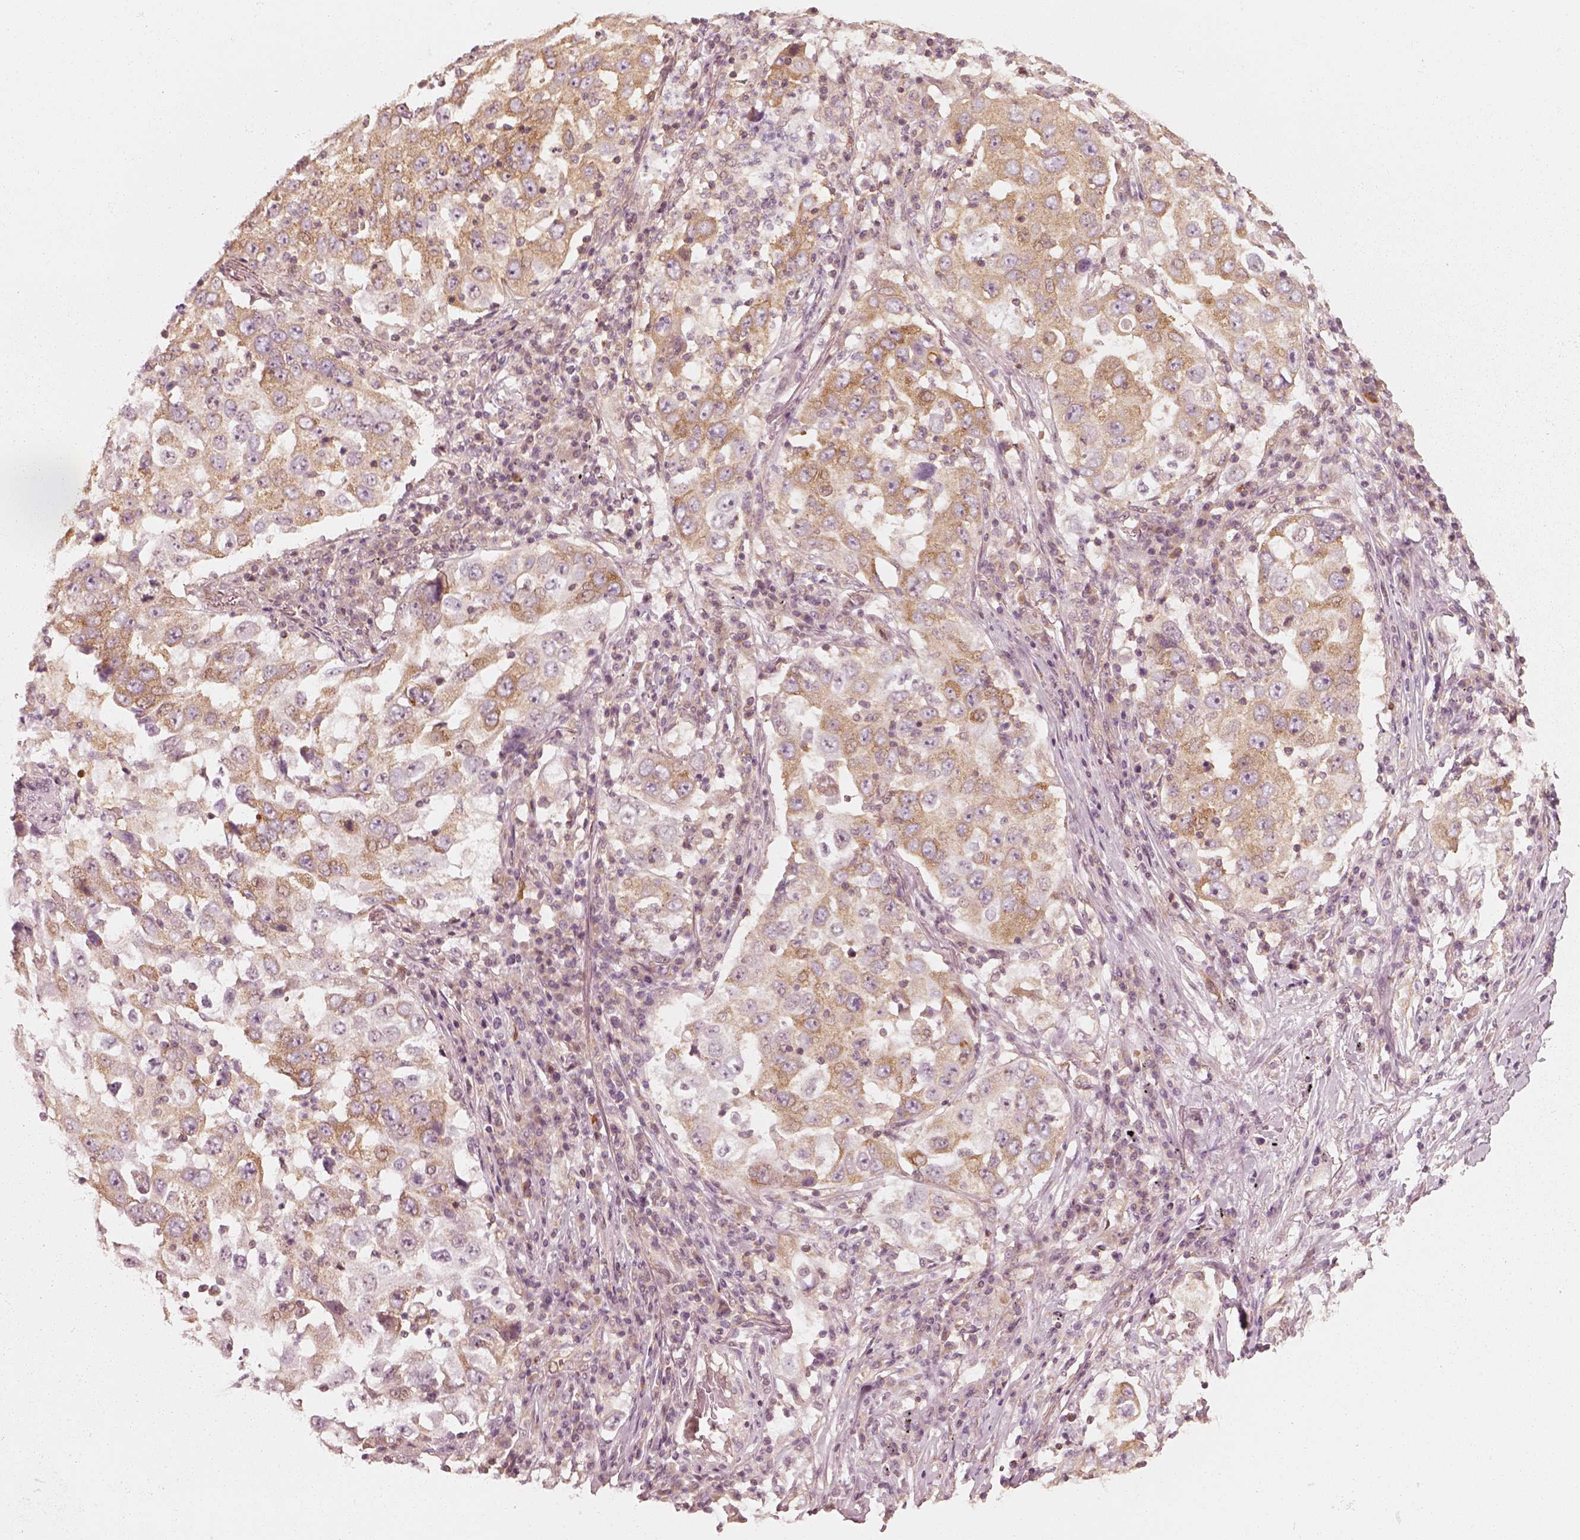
{"staining": {"intensity": "moderate", "quantity": ">75%", "location": "cytoplasmic/membranous"}, "tissue": "lung cancer", "cell_type": "Tumor cells", "image_type": "cancer", "snomed": [{"axis": "morphology", "description": "Adenocarcinoma, NOS"}, {"axis": "topography", "description": "Lung"}], "caption": "Tumor cells reveal moderate cytoplasmic/membranous expression in about >75% of cells in lung cancer (adenocarcinoma).", "gene": "CNOT2", "patient": {"sex": "male", "age": 73}}